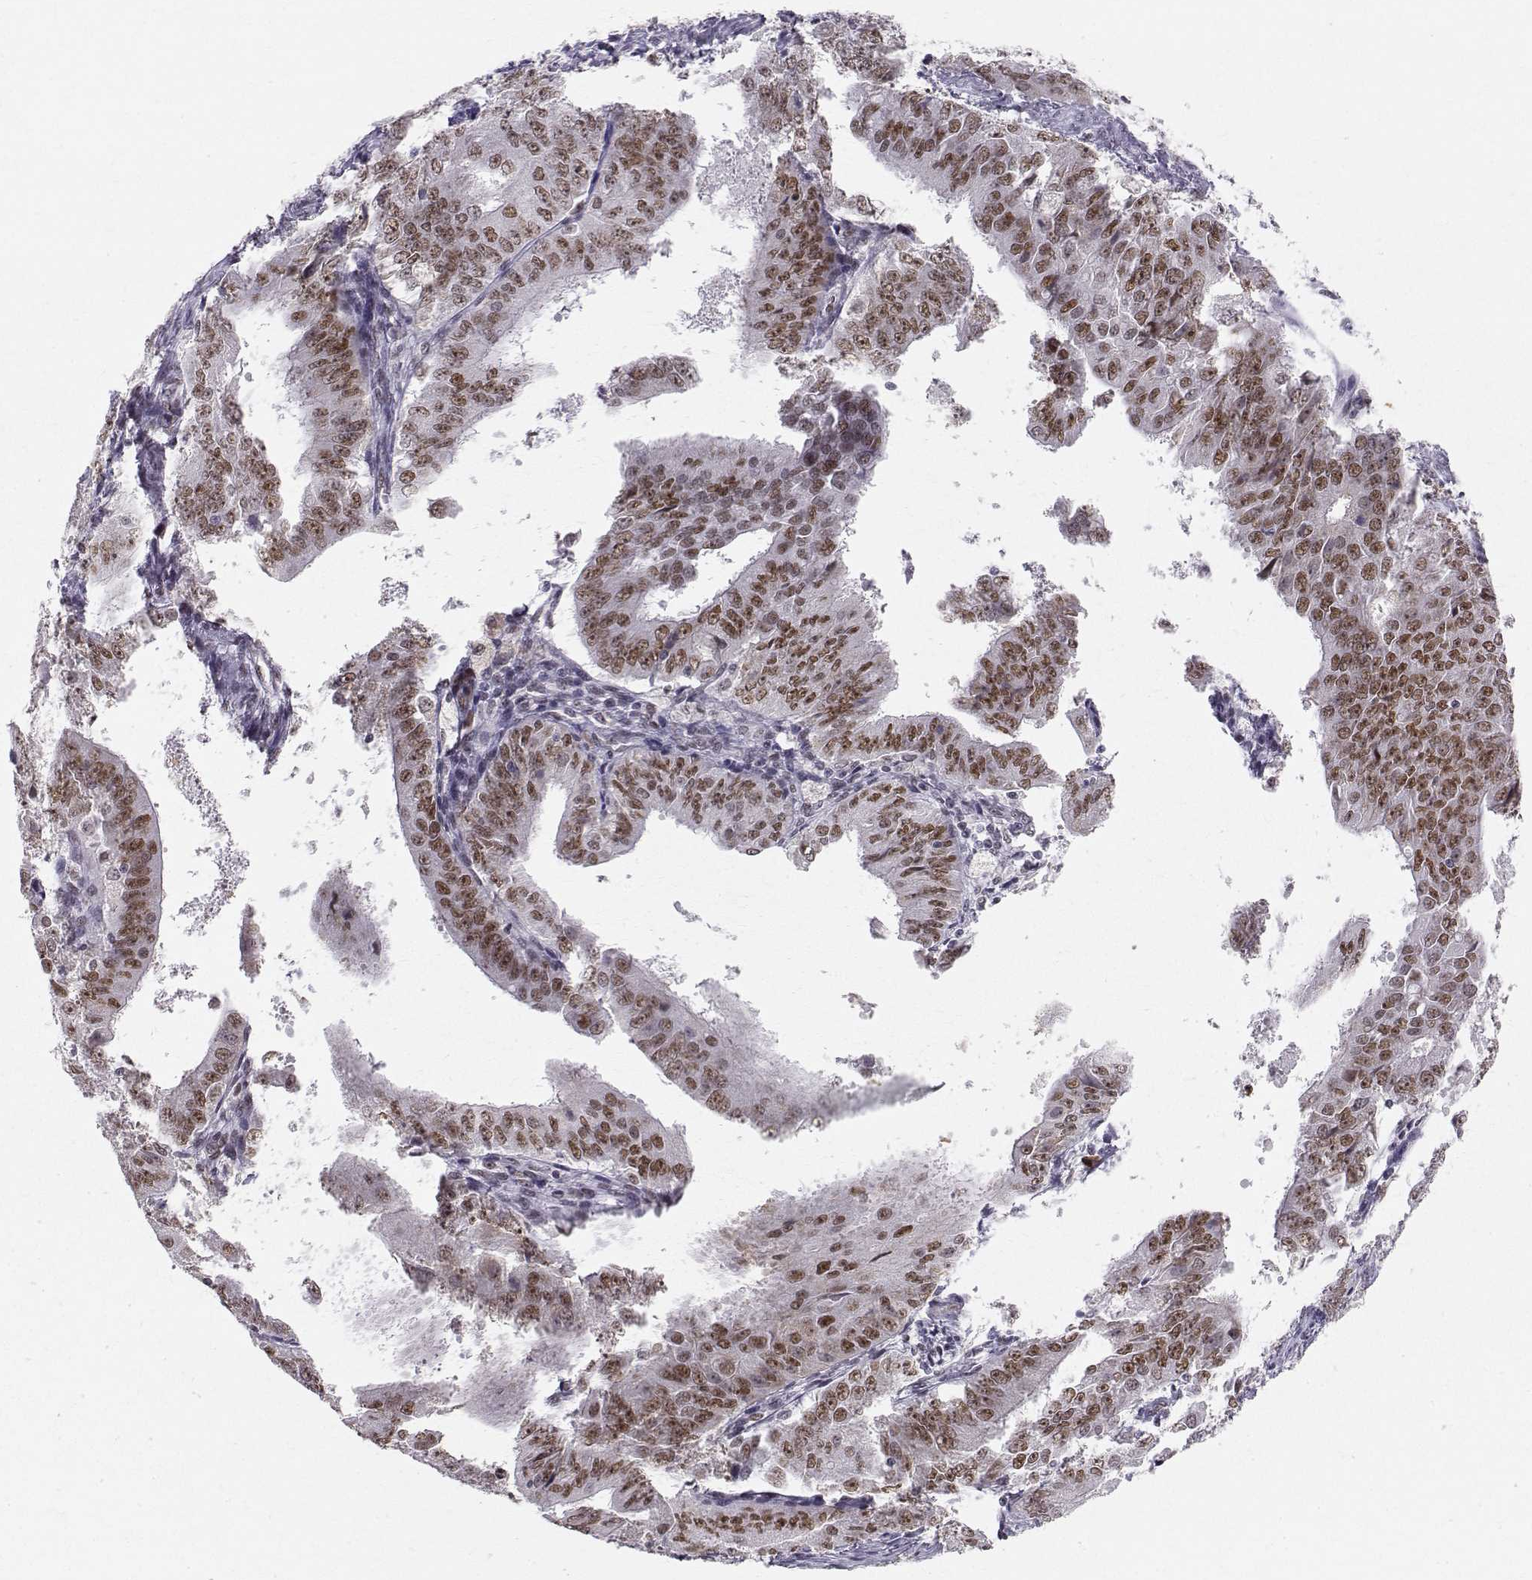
{"staining": {"intensity": "strong", "quantity": "25%-75%", "location": "nuclear"}, "tissue": "ovarian cancer", "cell_type": "Tumor cells", "image_type": "cancer", "snomed": [{"axis": "morphology", "description": "Carcinoma, endometroid"}, {"axis": "topography", "description": "Ovary"}], "caption": "Strong nuclear staining is seen in about 25%-75% of tumor cells in ovarian endometroid carcinoma. (DAB (3,3'-diaminobenzidine) IHC with brightfield microscopy, high magnification).", "gene": "RPP38", "patient": {"sex": "female", "age": 42}}